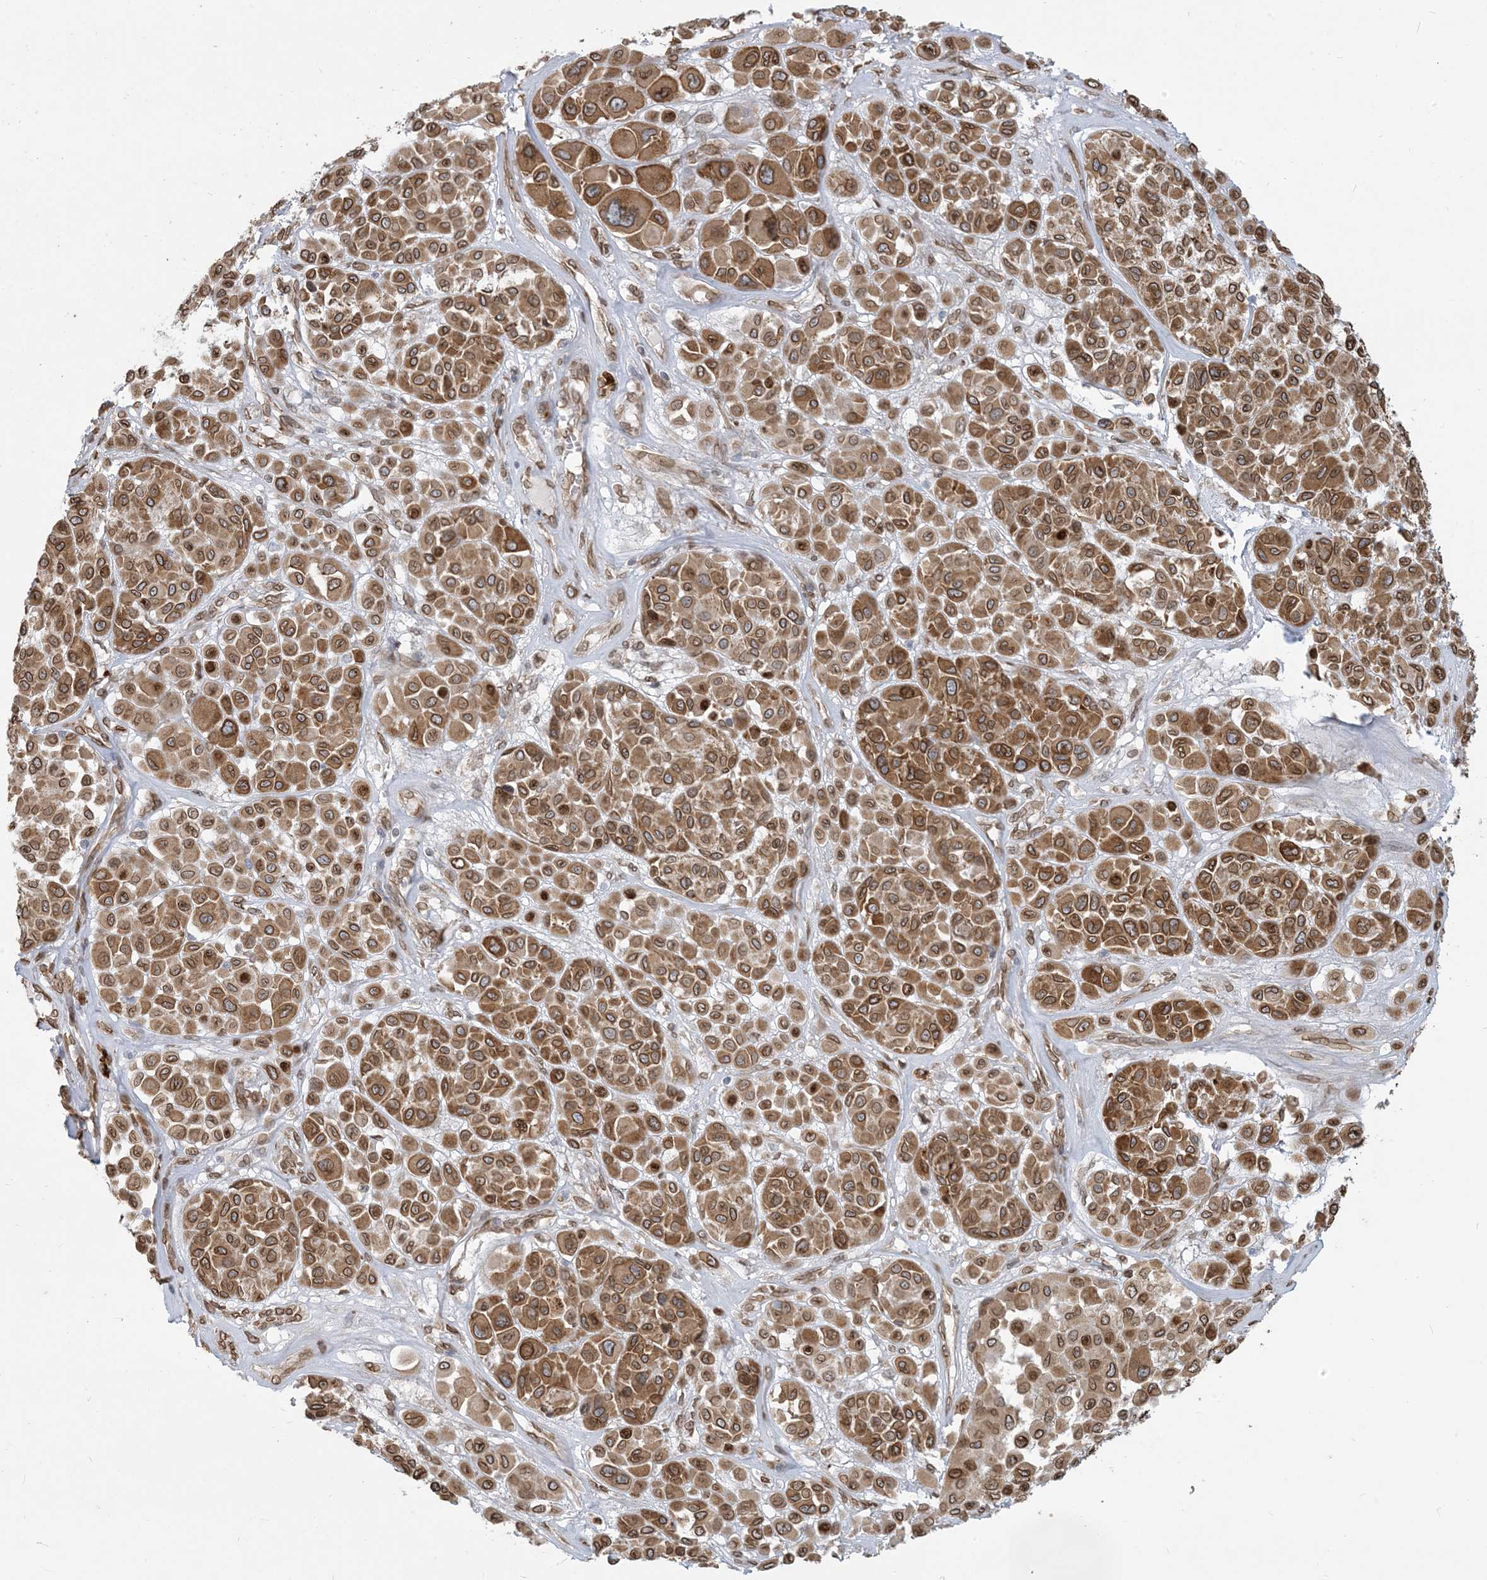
{"staining": {"intensity": "moderate", "quantity": ">75%", "location": "cytoplasmic/membranous,nuclear"}, "tissue": "melanoma", "cell_type": "Tumor cells", "image_type": "cancer", "snomed": [{"axis": "morphology", "description": "Malignant melanoma, Metastatic site"}, {"axis": "topography", "description": "Soft tissue"}], "caption": "Protein analysis of melanoma tissue shows moderate cytoplasmic/membranous and nuclear expression in approximately >75% of tumor cells.", "gene": "WWP1", "patient": {"sex": "male", "age": 41}}